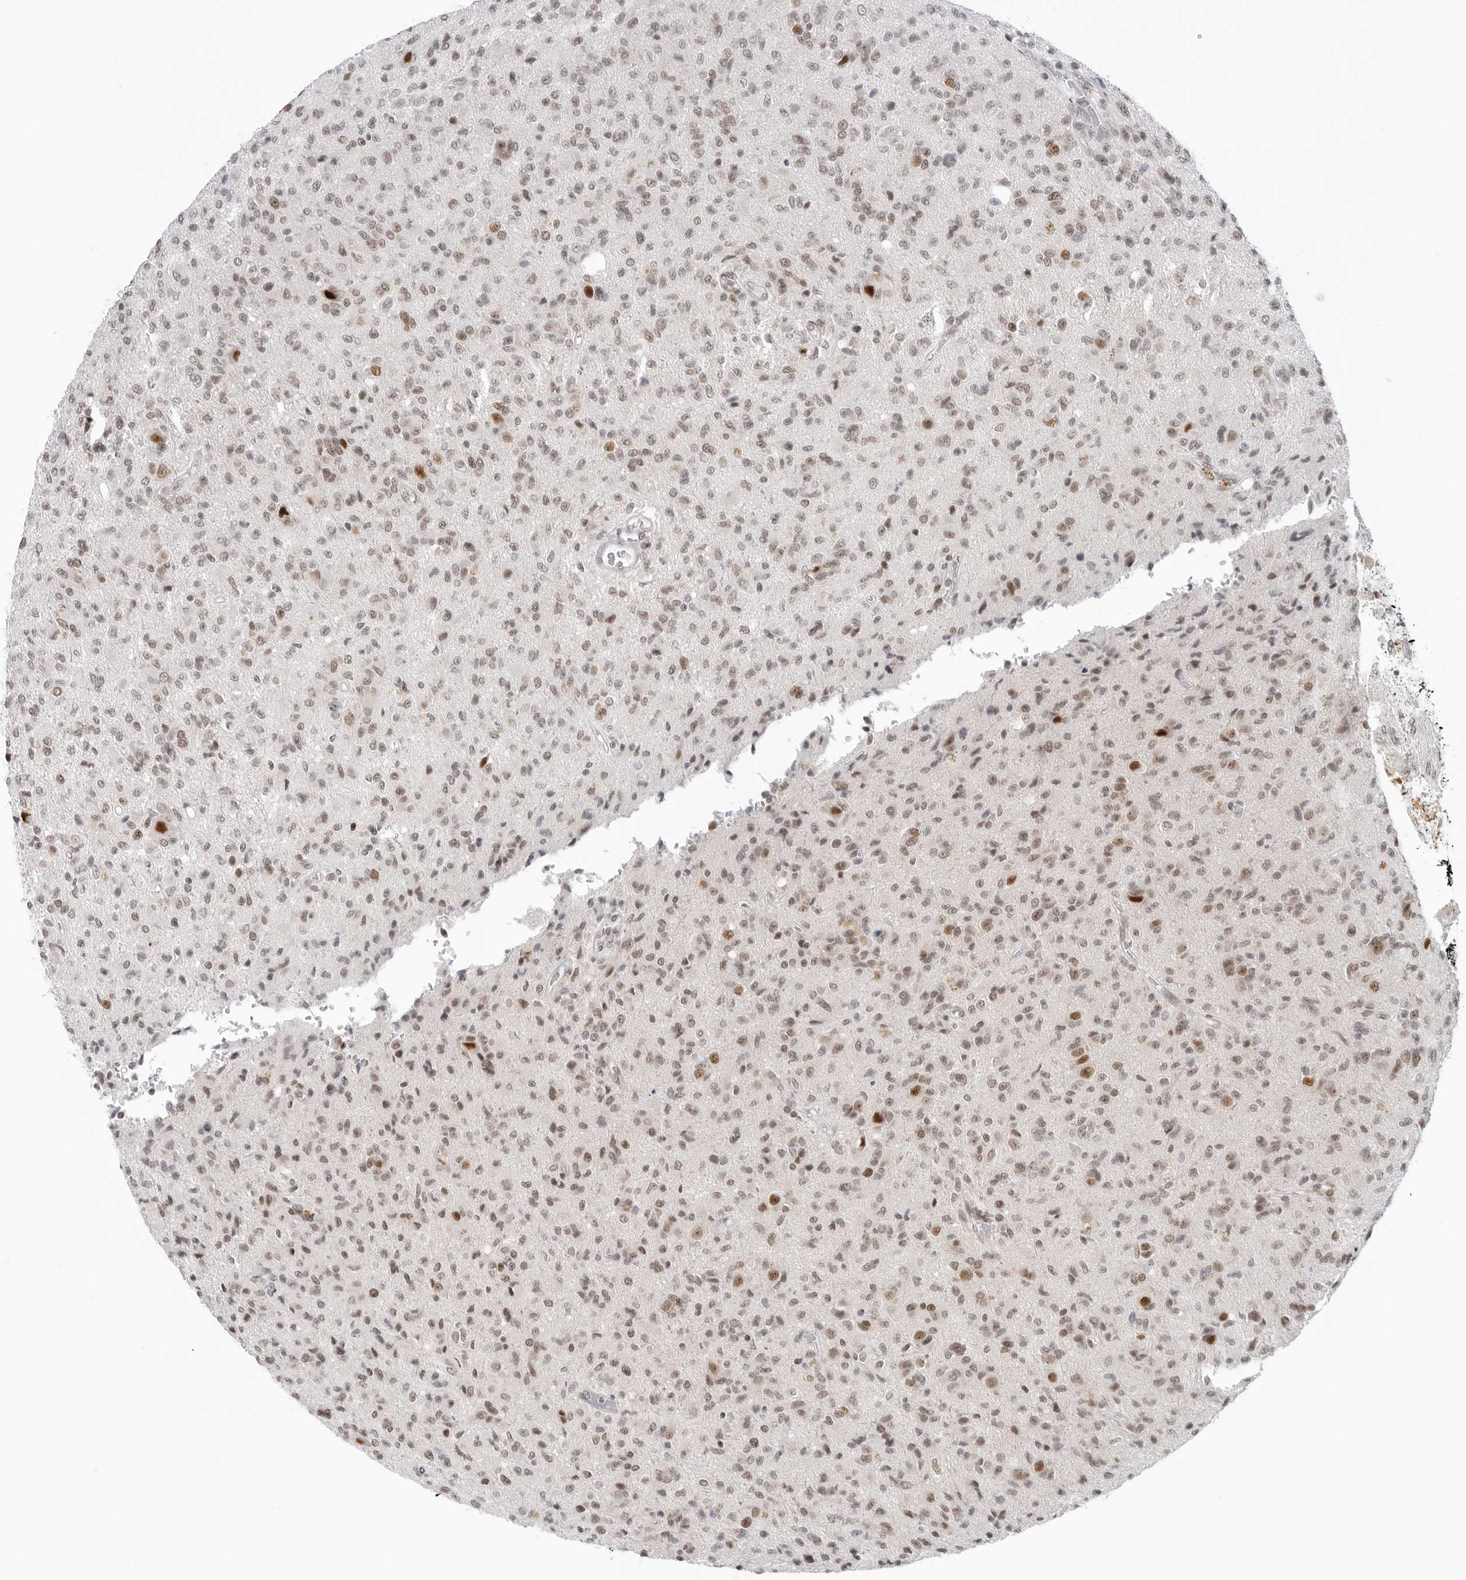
{"staining": {"intensity": "moderate", "quantity": "25%-75%", "location": "nuclear"}, "tissue": "glioma", "cell_type": "Tumor cells", "image_type": "cancer", "snomed": [{"axis": "morphology", "description": "Glioma, malignant, High grade"}, {"axis": "topography", "description": "Brain"}], "caption": "The photomicrograph displays a brown stain indicating the presence of a protein in the nuclear of tumor cells in glioma.", "gene": "FOXK2", "patient": {"sex": "female", "age": 57}}